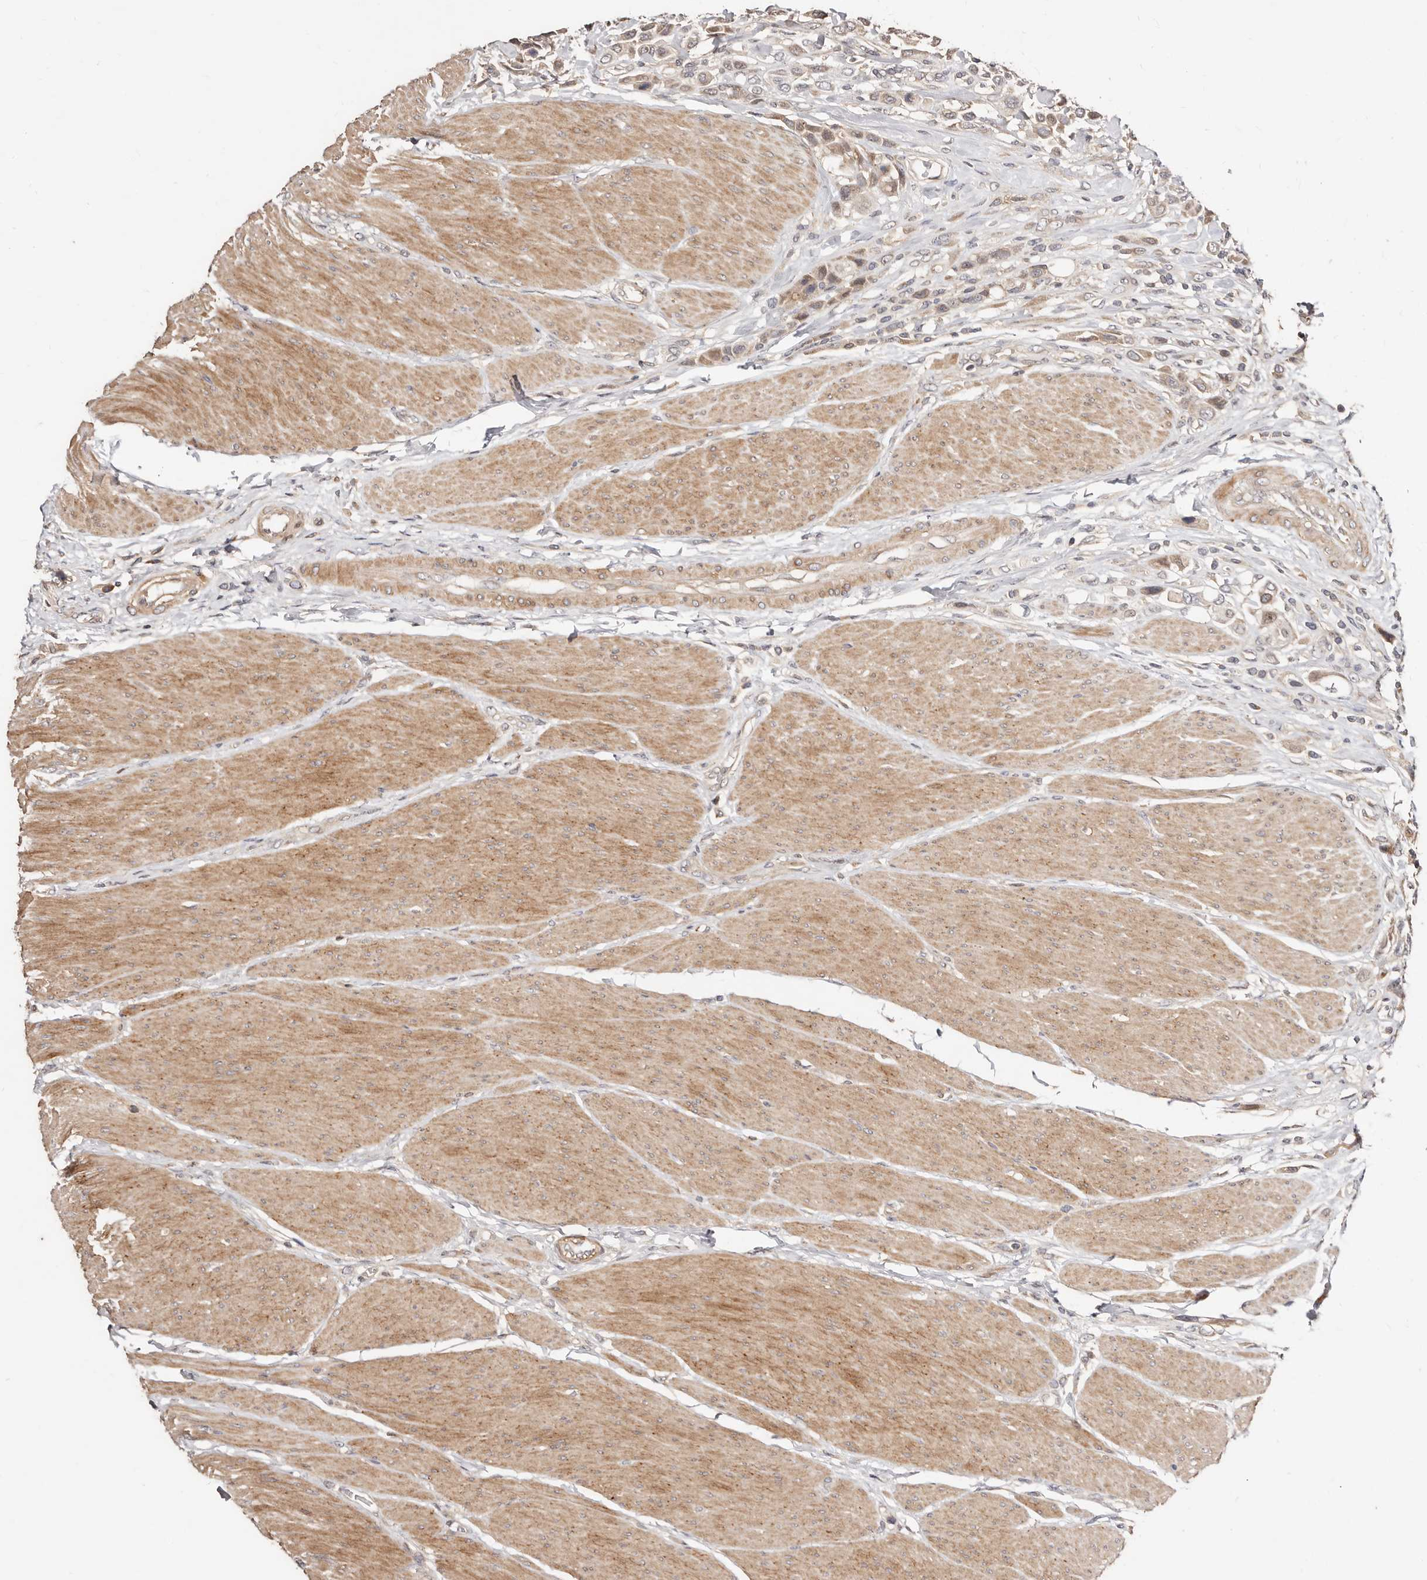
{"staining": {"intensity": "weak", "quantity": "25%-75%", "location": "cytoplasmic/membranous"}, "tissue": "urothelial cancer", "cell_type": "Tumor cells", "image_type": "cancer", "snomed": [{"axis": "morphology", "description": "Urothelial carcinoma, High grade"}, {"axis": "topography", "description": "Urinary bladder"}], "caption": "Protein positivity by immunohistochemistry (IHC) displays weak cytoplasmic/membranous staining in approximately 25%-75% of tumor cells in urothelial carcinoma (high-grade).", "gene": "APOL6", "patient": {"sex": "male", "age": 50}}